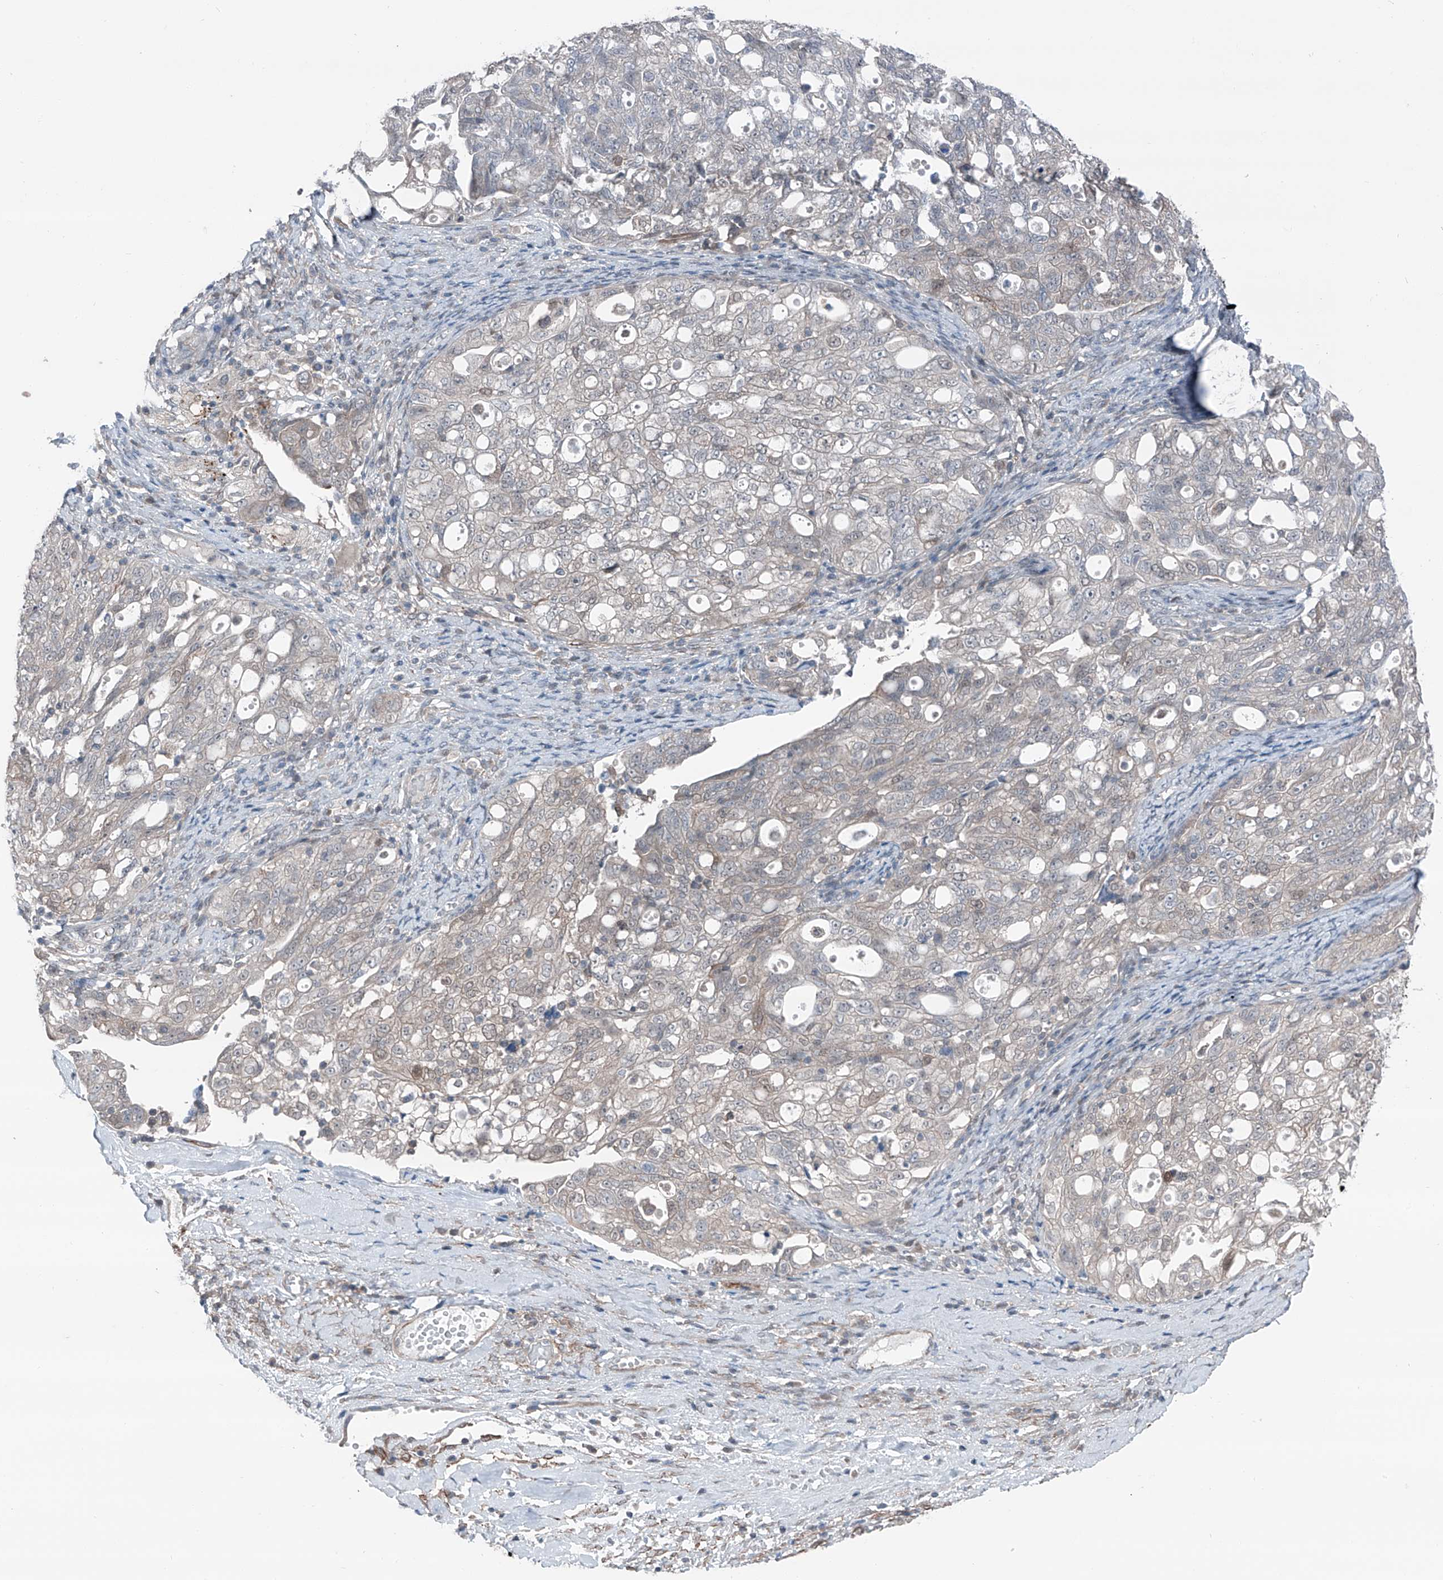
{"staining": {"intensity": "negative", "quantity": "none", "location": "none"}, "tissue": "ovarian cancer", "cell_type": "Tumor cells", "image_type": "cancer", "snomed": [{"axis": "morphology", "description": "Carcinoma, NOS"}, {"axis": "morphology", "description": "Cystadenocarcinoma, serous, NOS"}, {"axis": "topography", "description": "Ovary"}], "caption": "Immunohistochemistry (IHC) photomicrograph of neoplastic tissue: human serous cystadenocarcinoma (ovarian) stained with DAB displays no significant protein staining in tumor cells.", "gene": "HSPB11", "patient": {"sex": "female", "age": 69}}